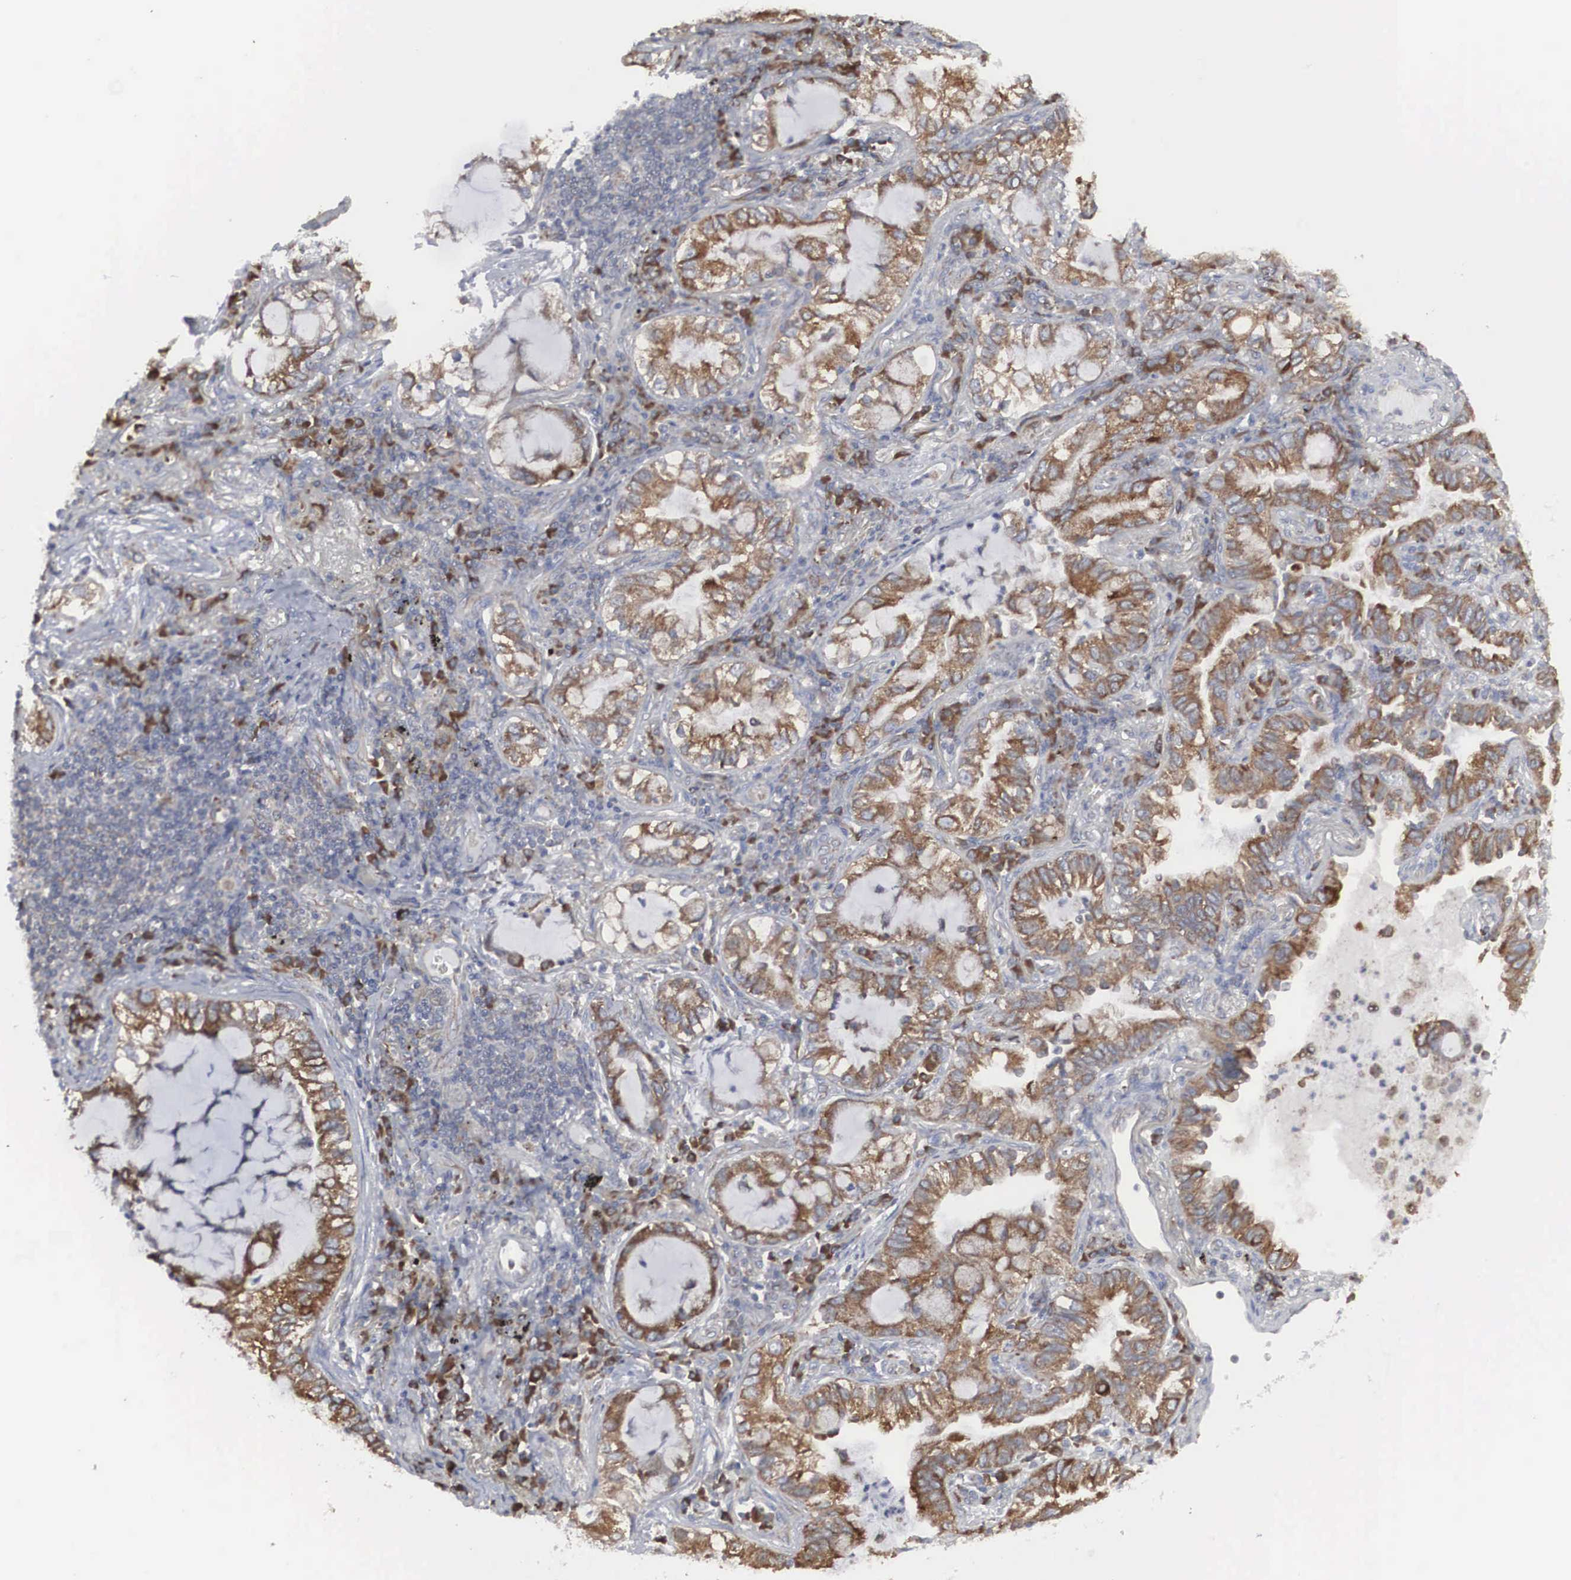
{"staining": {"intensity": "strong", "quantity": "25%-75%", "location": "cytoplasmic/membranous"}, "tissue": "lung cancer", "cell_type": "Tumor cells", "image_type": "cancer", "snomed": [{"axis": "morphology", "description": "Adenocarcinoma, NOS"}, {"axis": "topography", "description": "Lung"}], "caption": "Lung cancer was stained to show a protein in brown. There is high levels of strong cytoplasmic/membranous positivity in approximately 25%-75% of tumor cells.", "gene": "MIA2", "patient": {"sex": "female", "age": 50}}